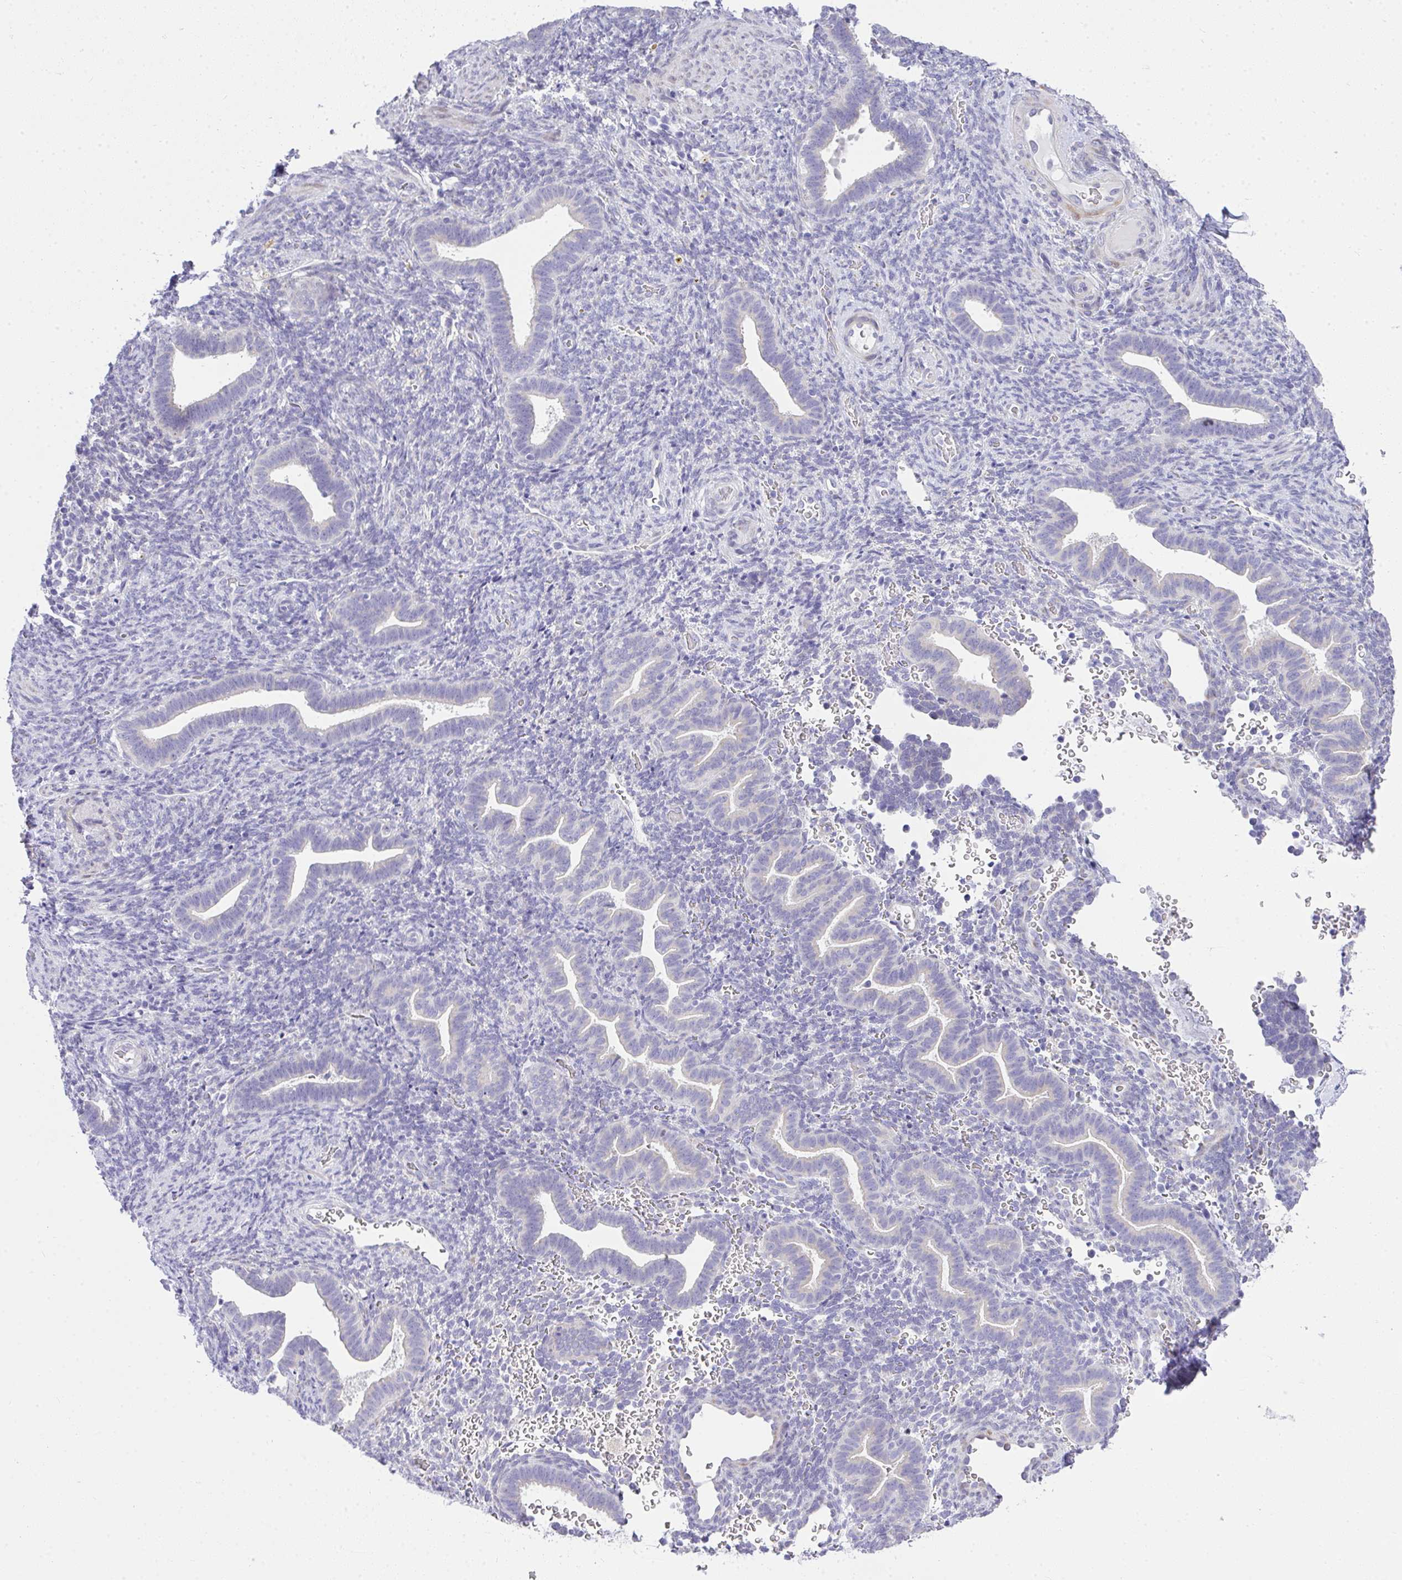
{"staining": {"intensity": "negative", "quantity": "none", "location": "none"}, "tissue": "endometrium", "cell_type": "Cells in endometrial stroma", "image_type": "normal", "snomed": [{"axis": "morphology", "description": "Normal tissue, NOS"}, {"axis": "topography", "description": "Endometrium"}], "caption": "This is an immunohistochemistry (IHC) image of unremarkable endometrium. There is no staining in cells in endometrial stroma.", "gene": "ADRA2C", "patient": {"sex": "female", "age": 34}}